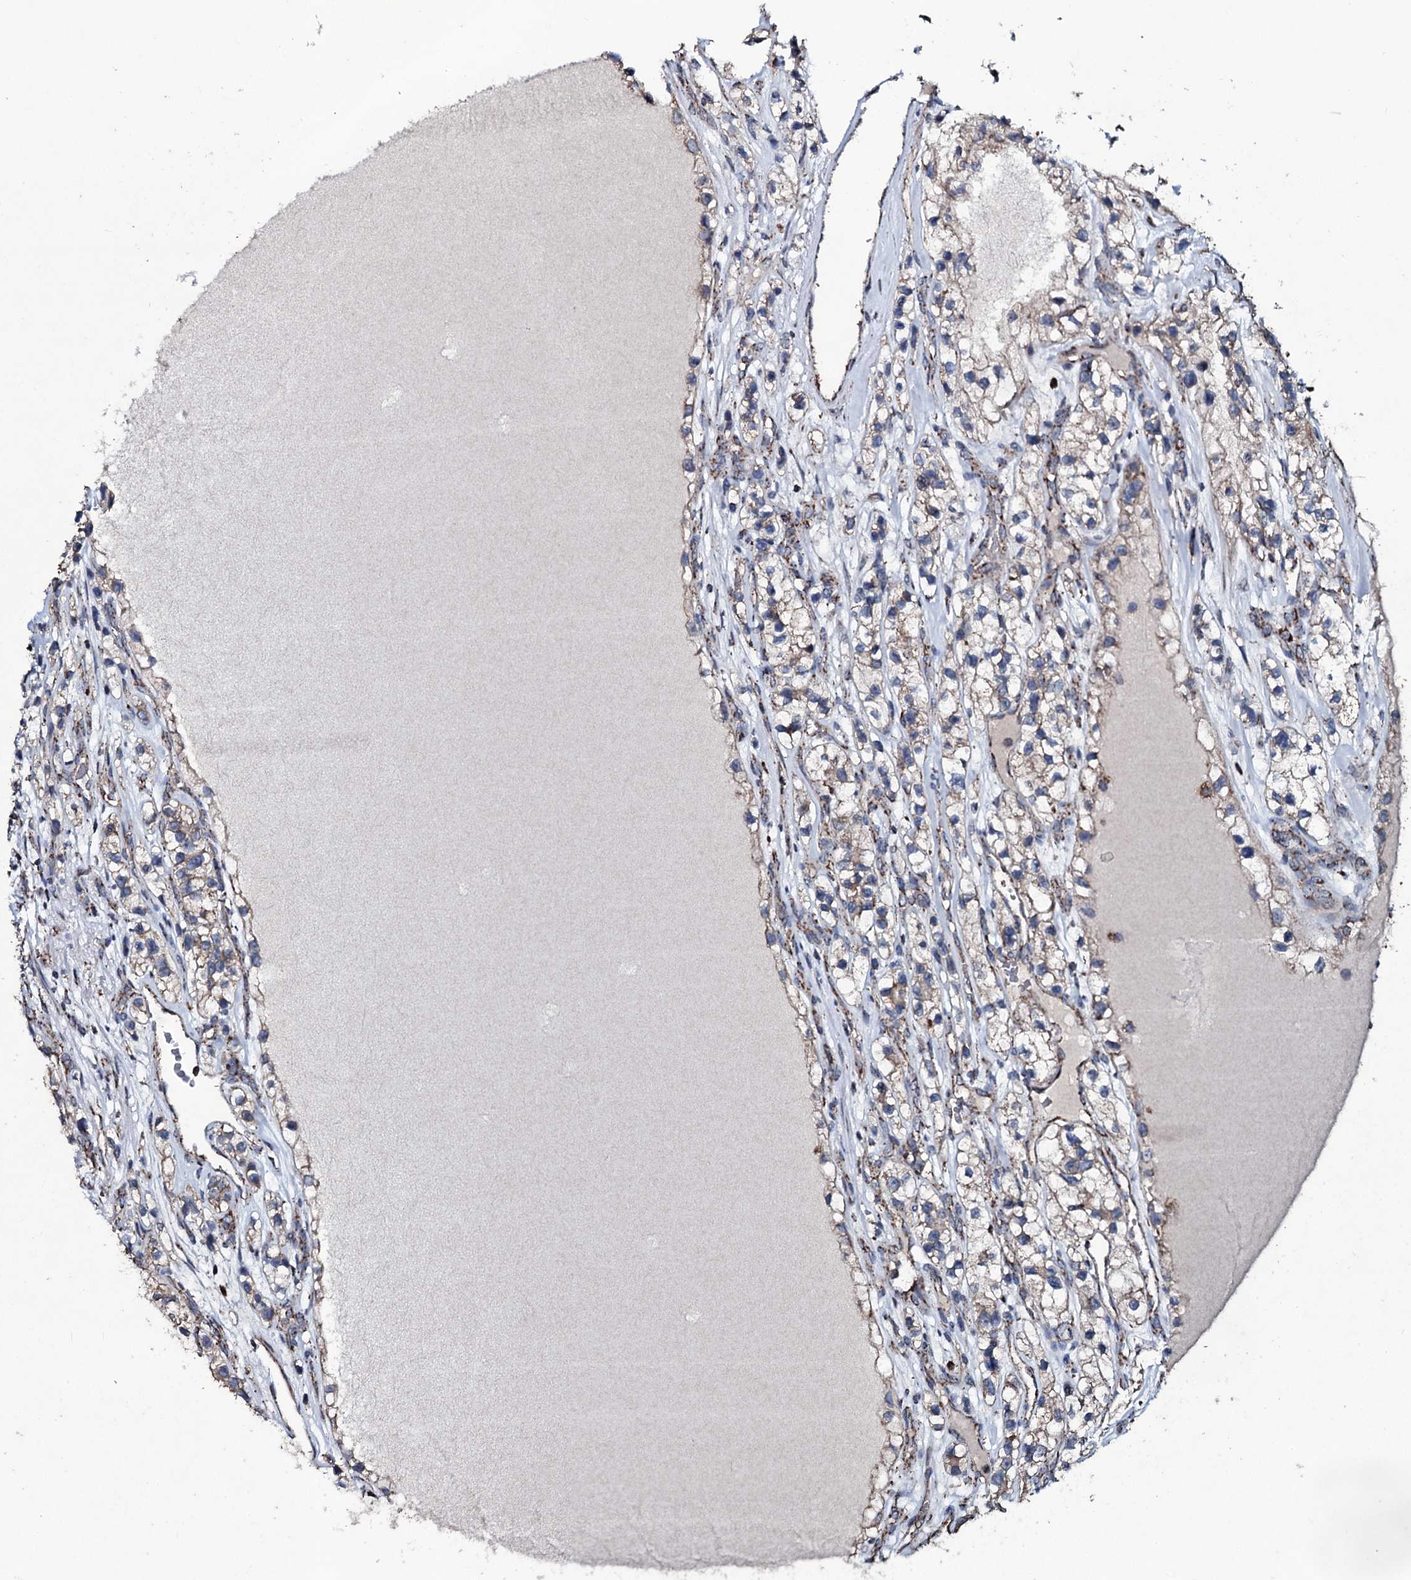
{"staining": {"intensity": "weak", "quantity": "25%-75%", "location": "cytoplasmic/membranous"}, "tissue": "renal cancer", "cell_type": "Tumor cells", "image_type": "cancer", "snomed": [{"axis": "morphology", "description": "Adenocarcinoma, NOS"}, {"axis": "topography", "description": "Kidney"}], "caption": "Immunohistochemistry (IHC) photomicrograph of adenocarcinoma (renal) stained for a protein (brown), which demonstrates low levels of weak cytoplasmic/membranous positivity in approximately 25%-75% of tumor cells.", "gene": "DYNC2I2", "patient": {"sex": "female", "age": 57}}